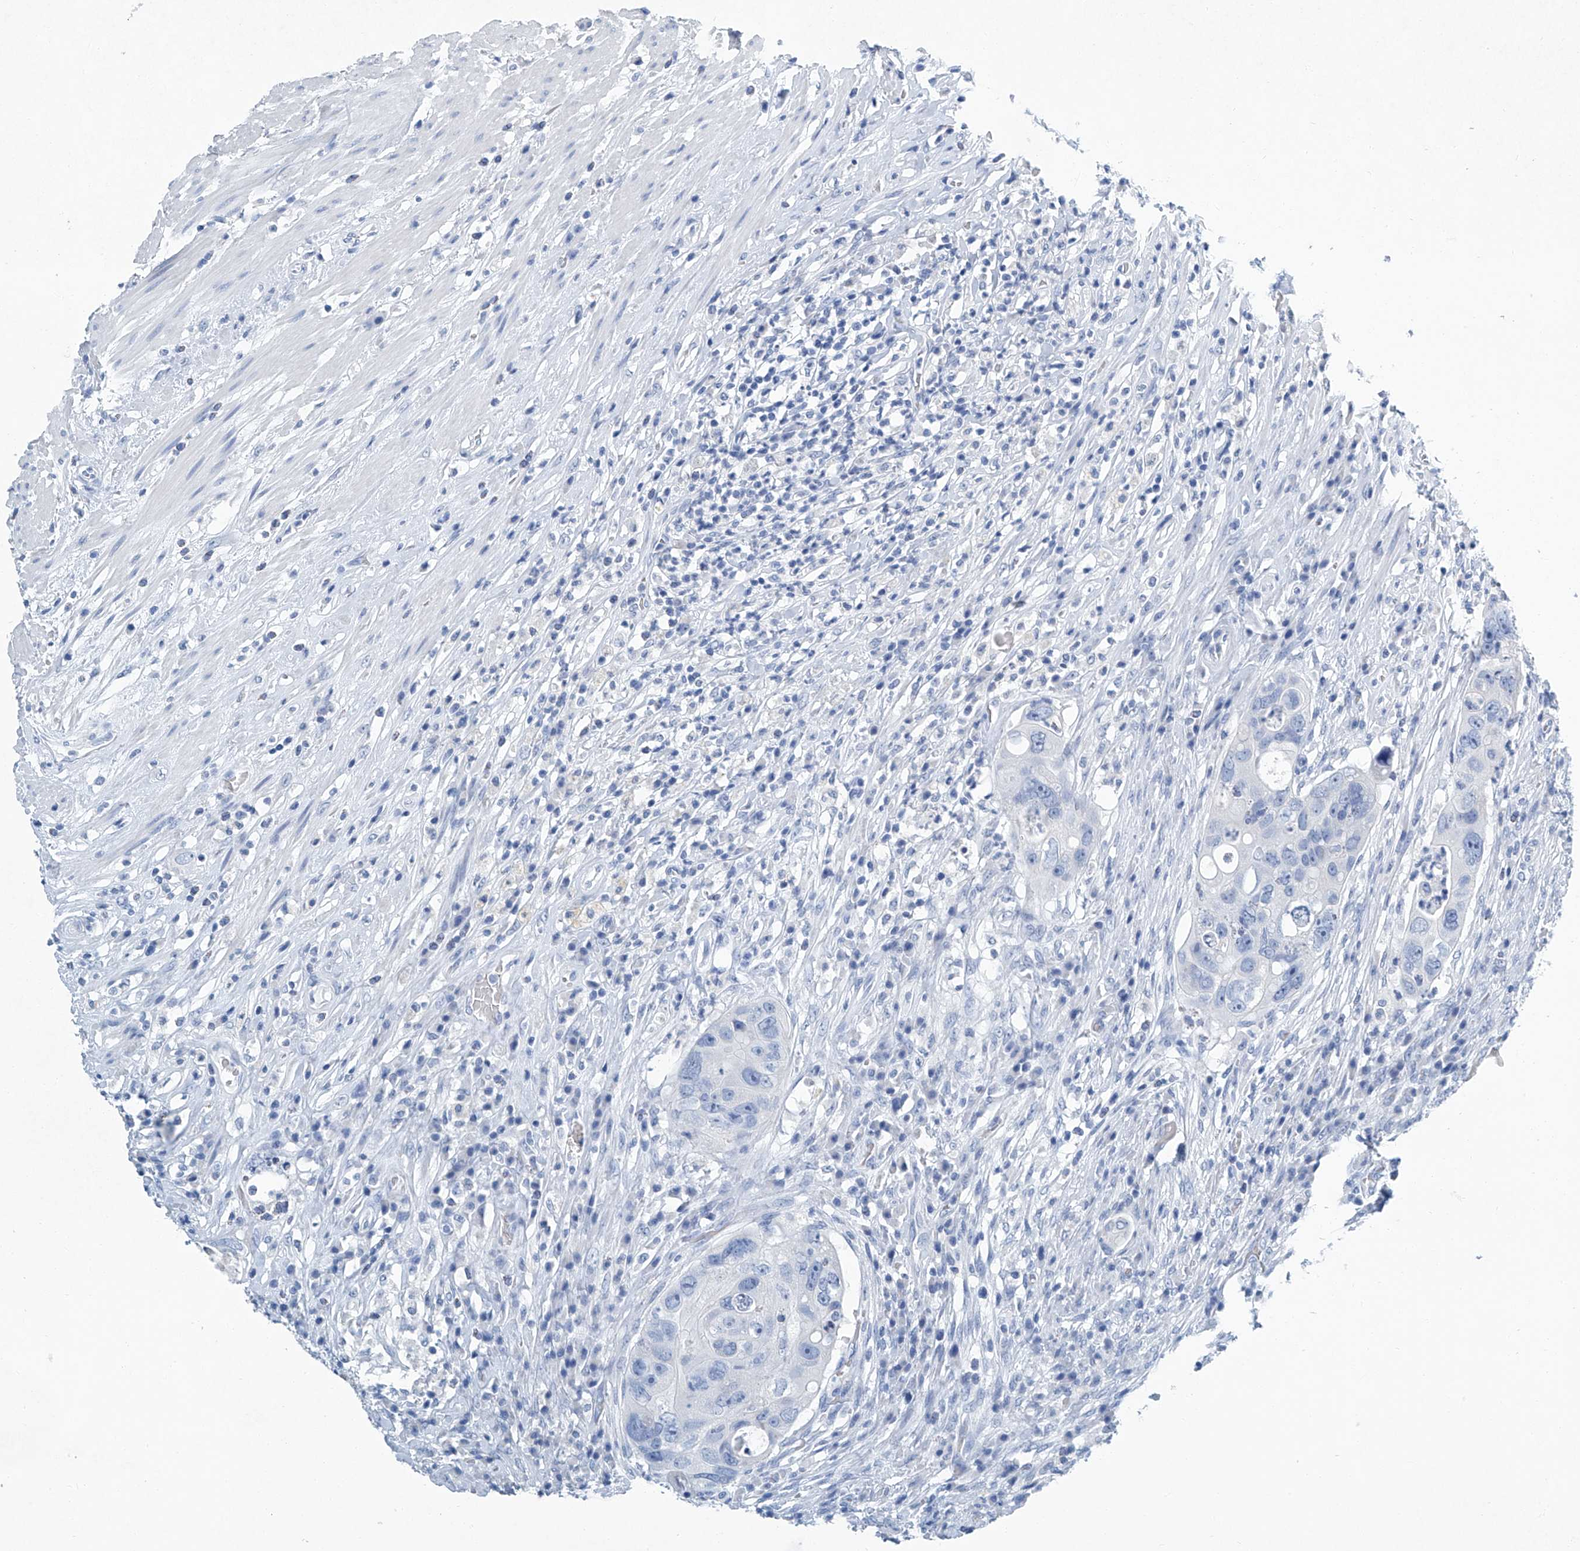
{"staining": {"intensity": "negative", "quantity": "none", "location": "none"}, "tissue": "colorectal cancer", "cell_type": "Tumor cells", "image_type": "cancer", "snomed": [{"axis": "morphology", "description": "Adenocarcinoma, NOS"}, {"axis": "topography", "description": "Rectum"}], "caption": "This is an IHC photomicrograph of colorectal cancer. There is no expression in tumor cells.", "gene": "CYP2A7", "patient": {"sex": "male", "age": 59}}